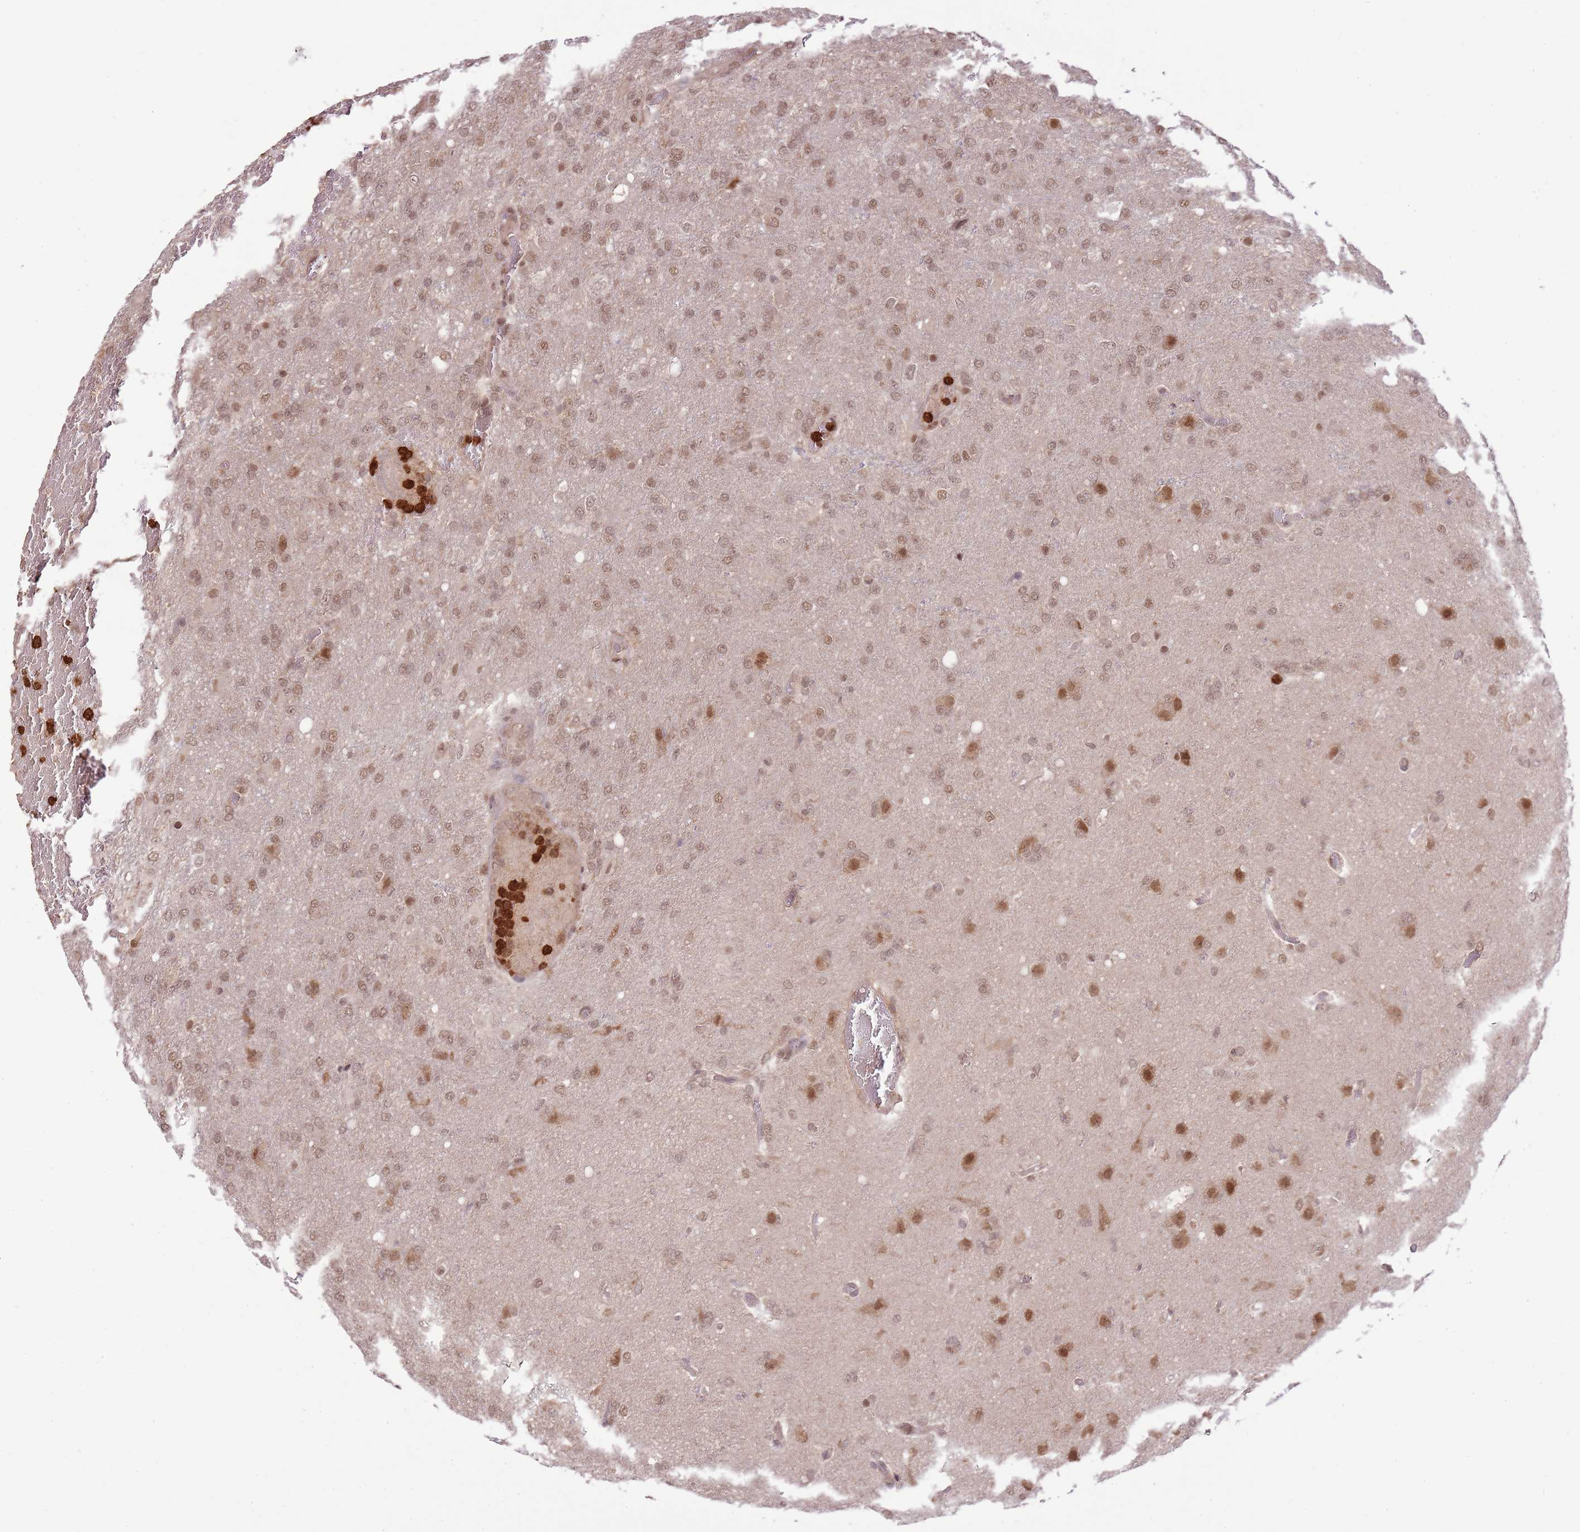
{"staining": {"intensity": "moderate", "quantity": ">75%", "location": "nuclear"}, "tissue": "glioma", "cell_type": "Tumor cells", "image_type": "cancer", "snomed": [{"axis": "morphology", "description": "Glioma, malignant, High grade"}, {"axis": "topography", "description": "Brain"}], "caption": "Moderate nuclear staining for a protein is identified in approximately >75% of tumor cells of glioma using immunohistochemistry (IHC).", "gene": "AMIGO1", "patient": {"sex": "female", "age": 74}}